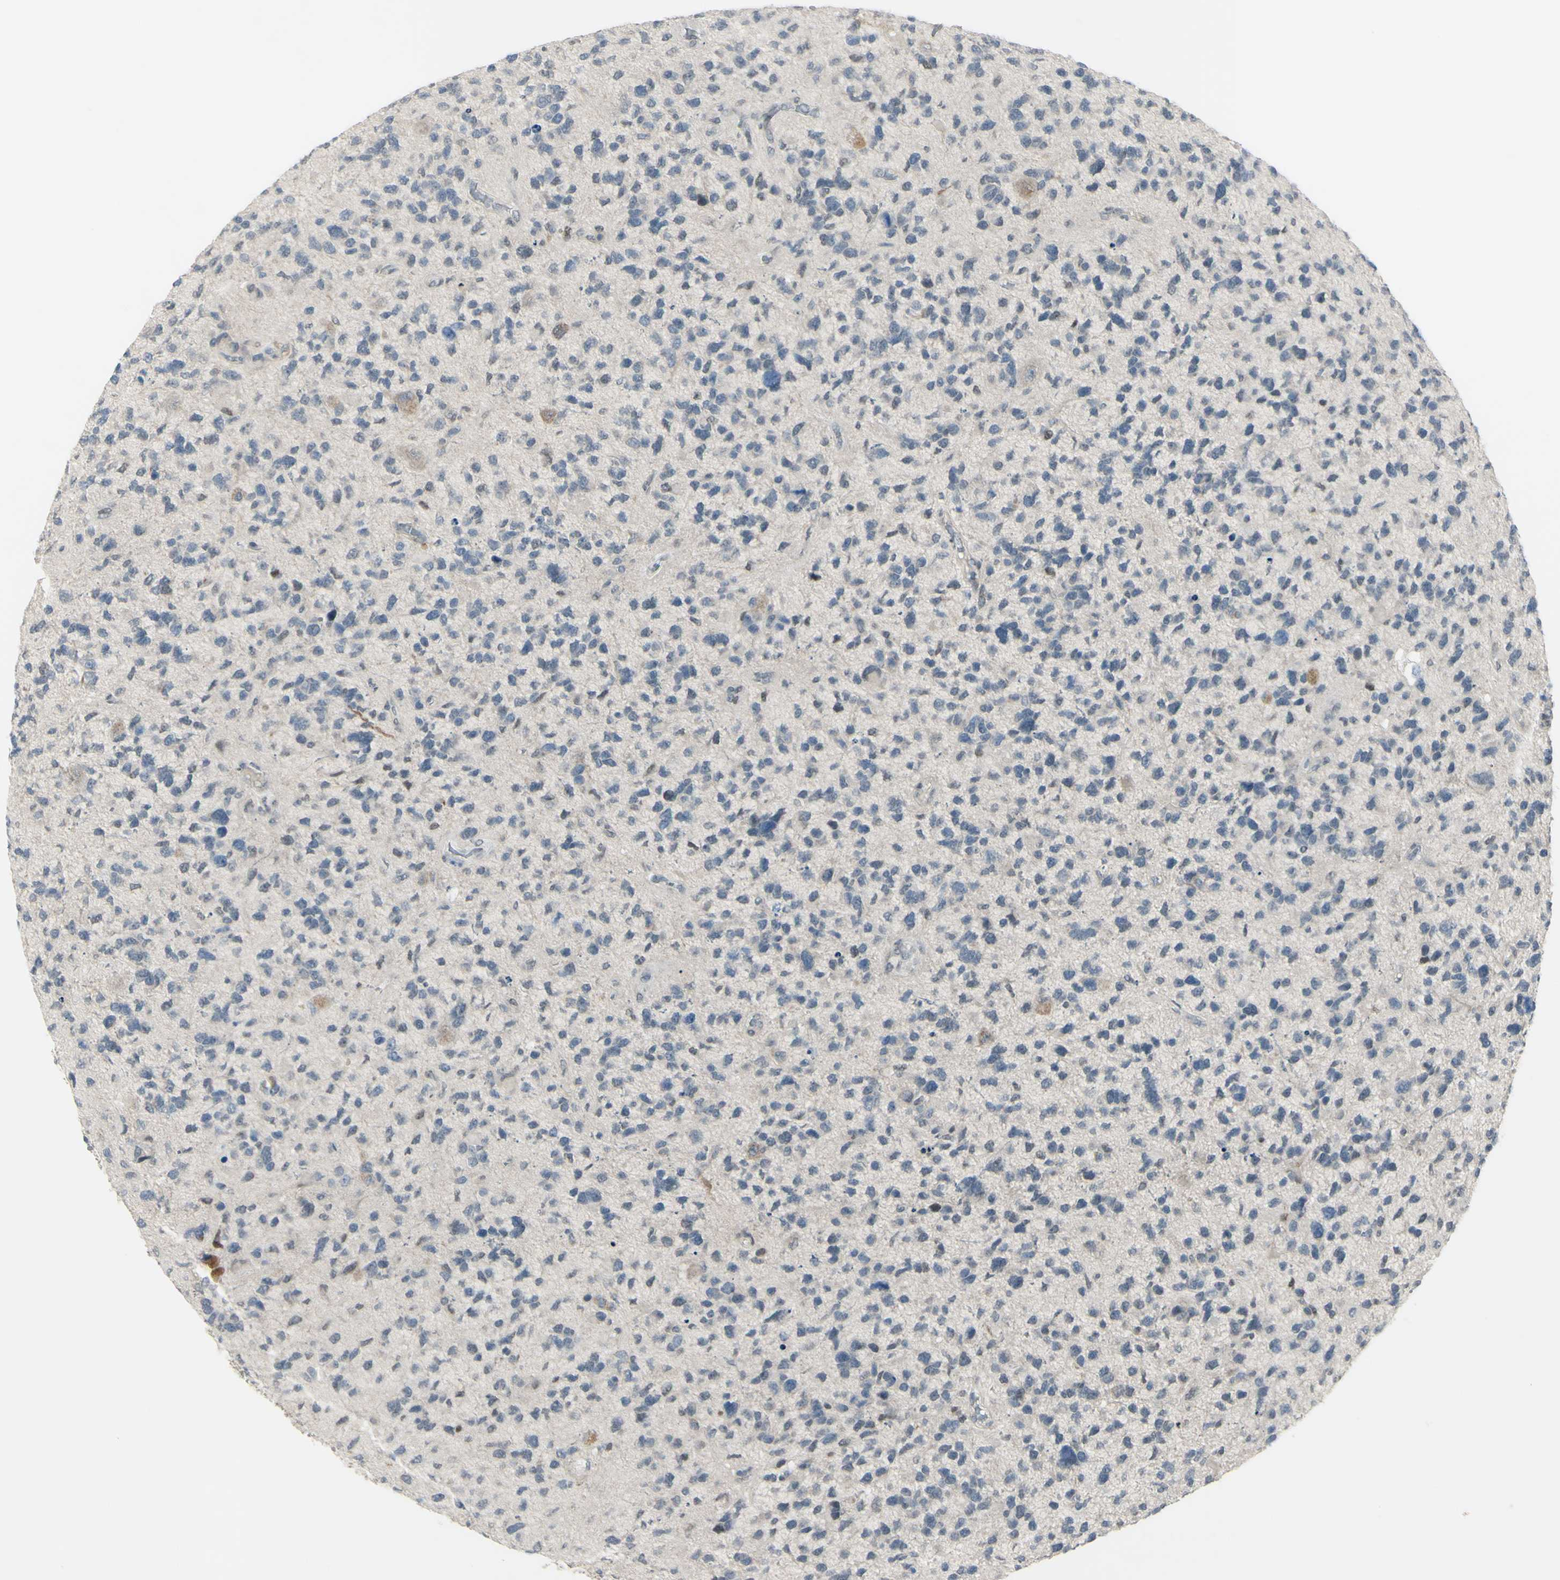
{"staining": {"intensity": "negative", "quantity": "none", "location": "none"}, "tissue": "glioma", "cell_type": "Tumor cells", "image_type": "cancer", "snomed": [{"axis": "morphology", "description": "Glioma, malignant, High grade"}, {"axis": "topography", "description": "Brain"}], "caption": "DAB immunohistochemical staining of human glioma demonstrates no significant staining in tumor cells.", "gene": "ETNK1", "patient": {"sex": "female", "age": 58}}